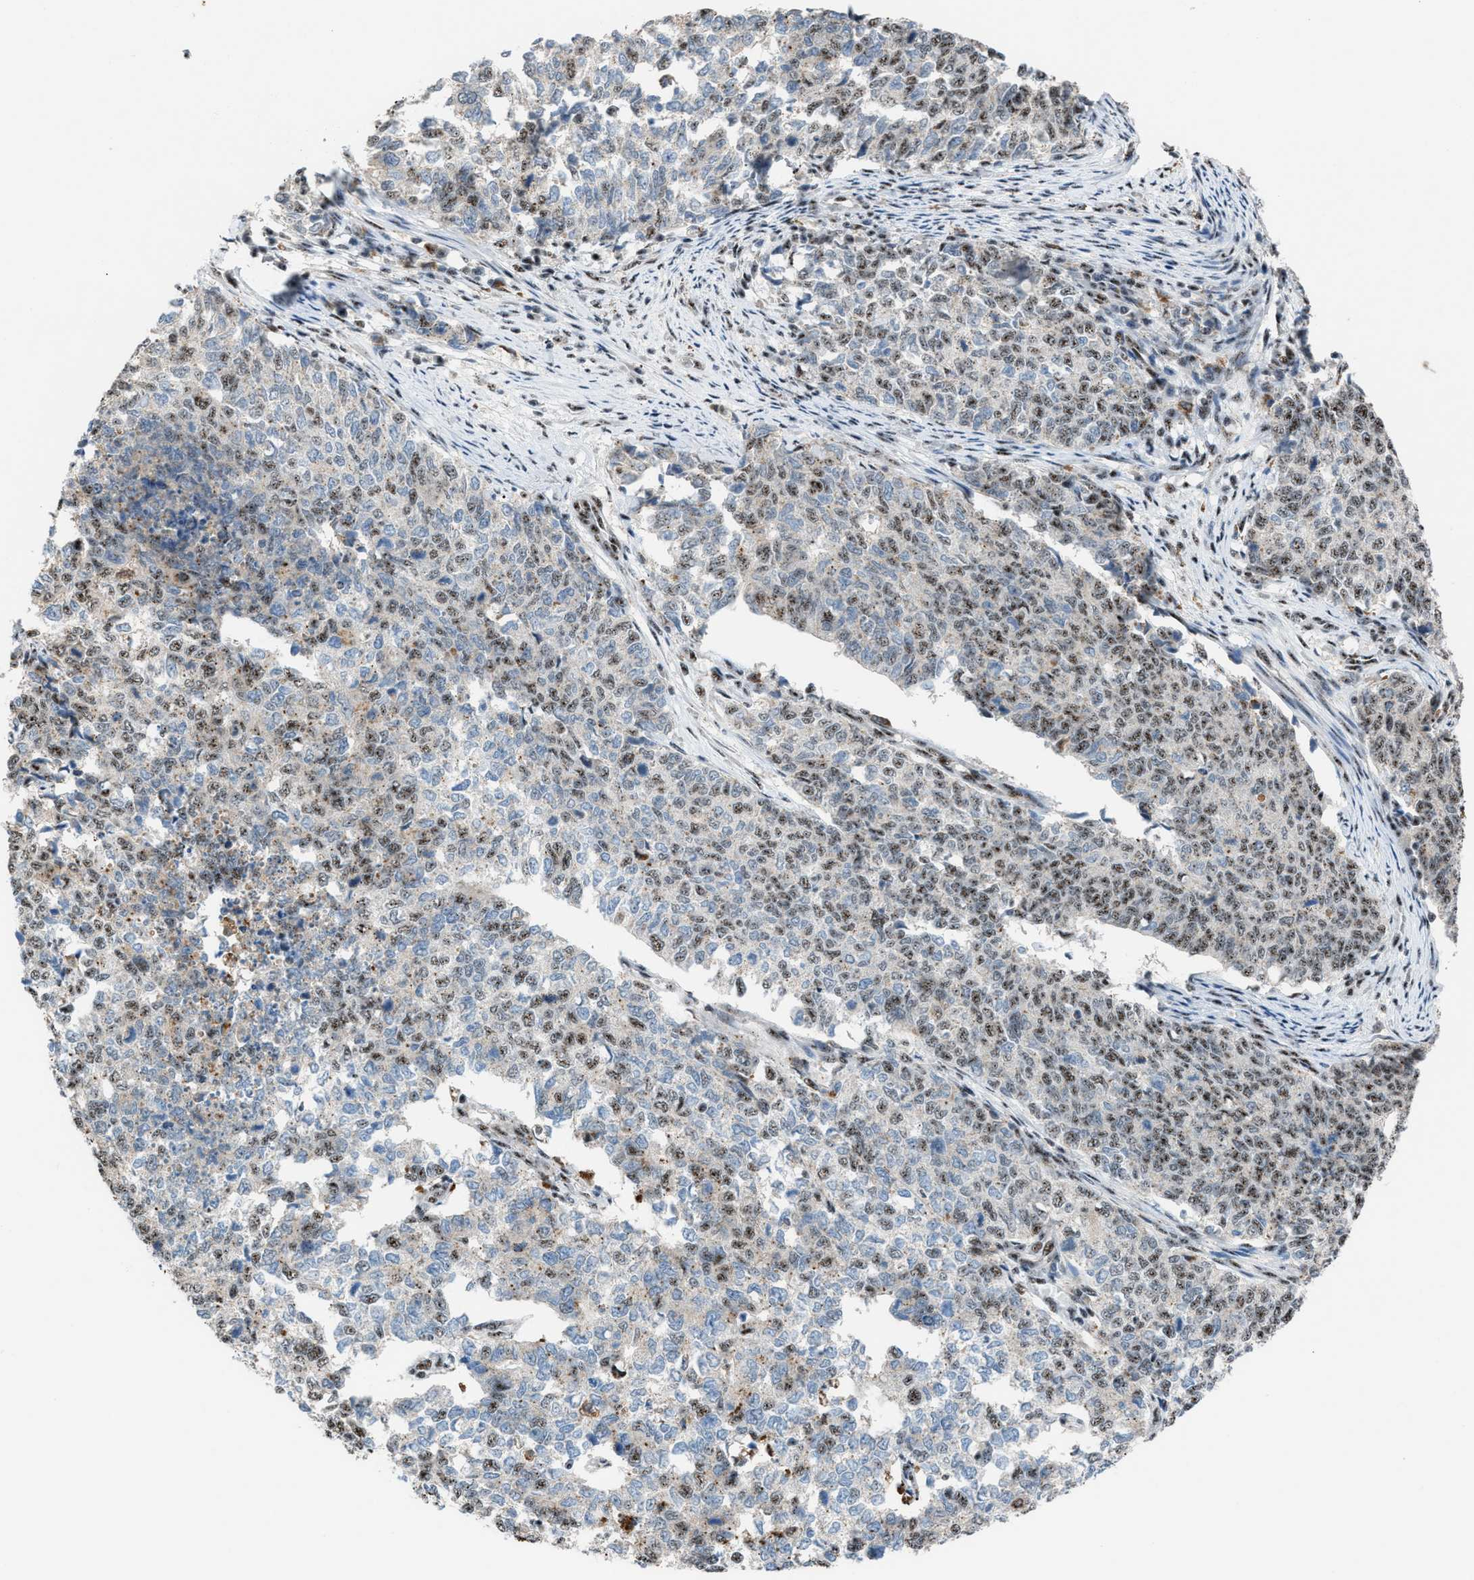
{"staining": {"intensity": "weak", "quantity": "25%-75%", "location": "nuclear"}, "tissue": "cervical cancer", "cell_type": "Tumor cells", "image_type": "cancer", "snomed": [{"axis": "morphology", "description": "Squamous cell carcinoma, NOS"}, {"axis": "topography", "description": "Cervix"}], "caption": "Immunohistochemistry (IHC) image of neoplastic tissue: squamous cell carcinoma (cervical) stained using IHC displays low levels of weak protein expression localized specifically in the nuclear of tumor cells, appearing as a nuclear brown color.", "gene": "CENPP", "patient": {"sex": "female", "age": 63}}